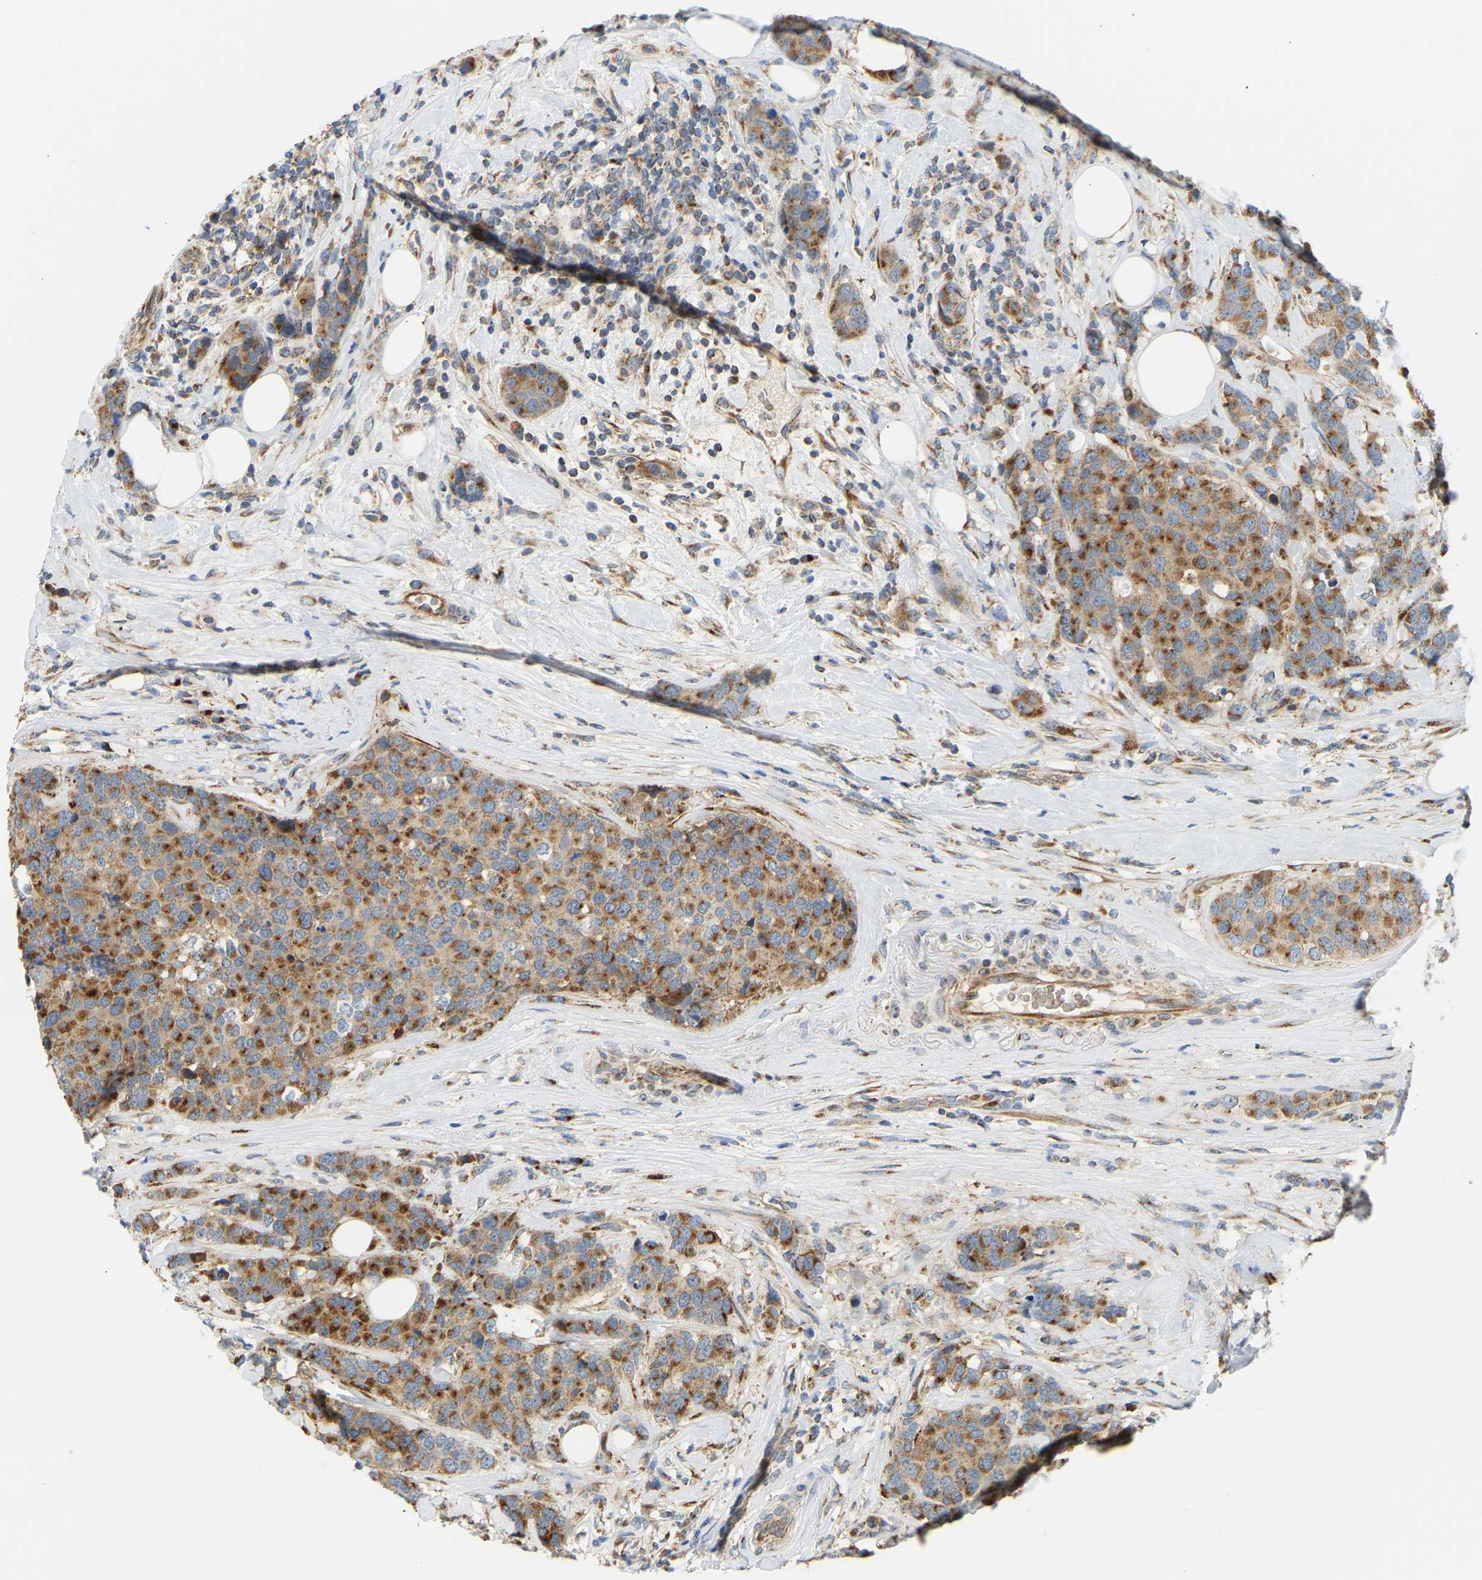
{"staining": {"intensity": "moderate", "quantity": ">75%", "location": "cytoplasmic/membranous"}, "tissue": "breast cancer", "cell_type": "Tumor cells", "image_type": "cancer", "snomed": [{"axis": "morphology", "description": "Lobular carcinoma"}, {"axis": "topography", "description": "Breast"}], "caption": "Brown immunohistochemical staining in human breast cancer displays moderate cytoplasmic/membranous positivity in about >75% of tumor cells. Nuclei are stained in blue.", "gene": "YIPF2", "patient": {"sex": "female", "age": 59}}